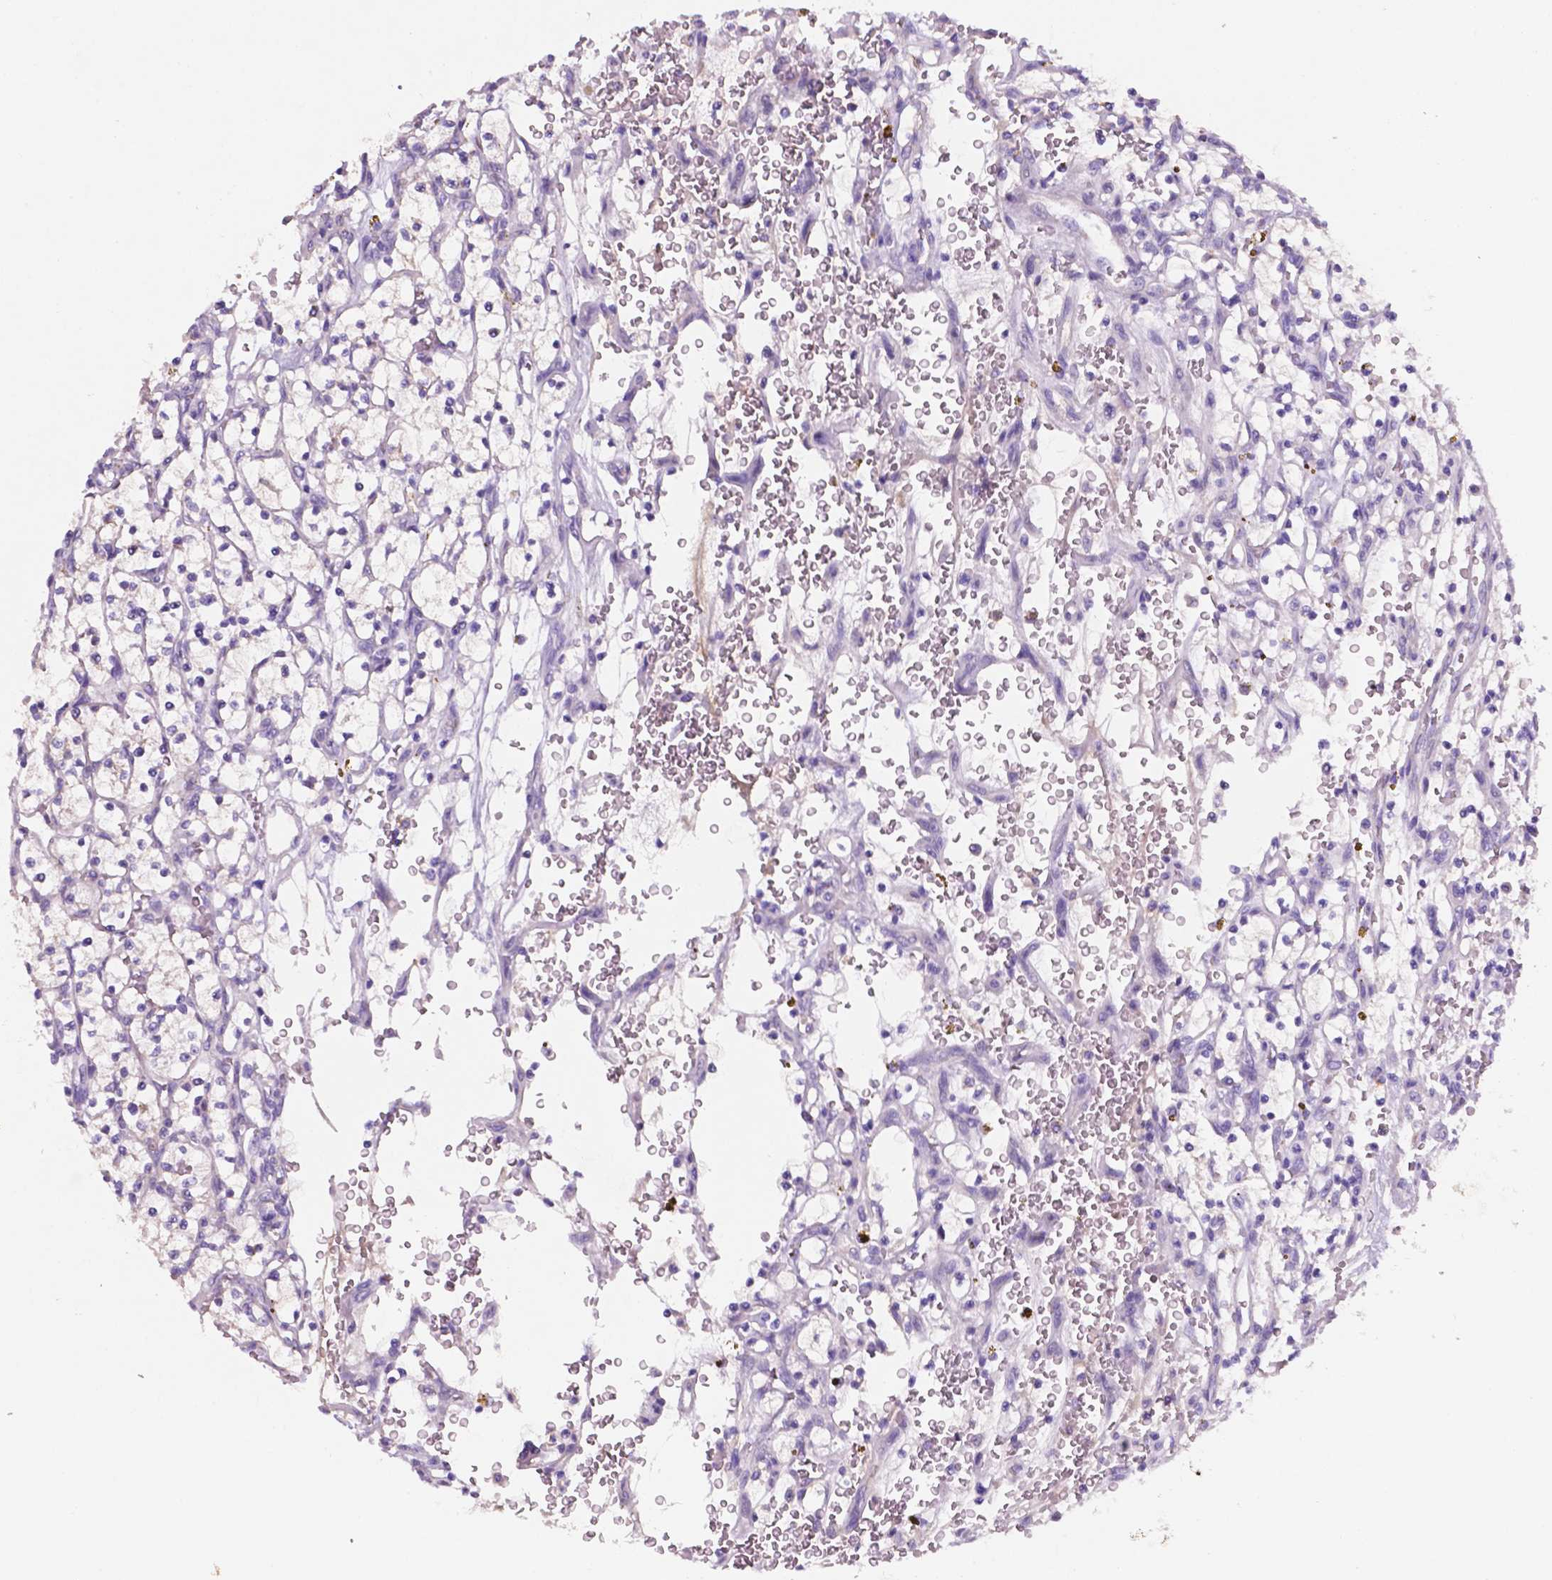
{"staining": {"intensity": "negative", "quantity": "none", "location": "none"}, "tissue": "renal cancer", "cell_type": "Tumor cells", "image_type": "cancer", "snomed": [{"axis": "morphology", "description": "Adenocarcinoma, NOS"}, {"axis": "topography", "description": "Kidney"}], "caption": "Tumor cells are negative for protein expression in human renal cancer. (Brightfield microscopy of DAB immunohistochemistry (IHC) at high magnification).", "gene": "MKRN2OS", "patient": {"sex": "female", "age": 64}}